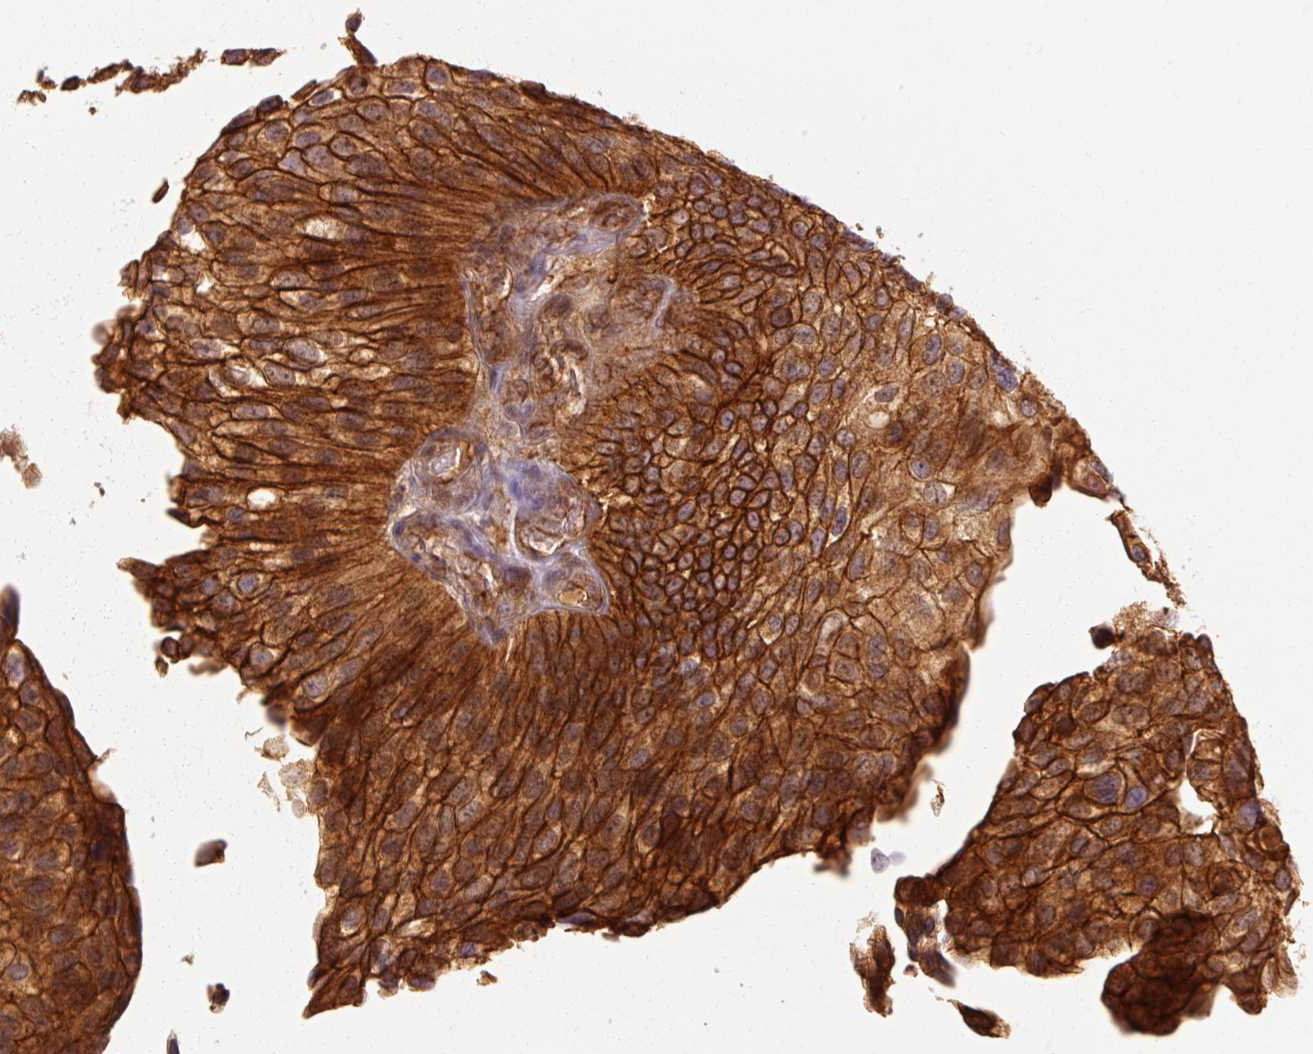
{"staining": {"intensity": "strong", "quantity": ">75%", "location": "cytoplasmic/membranous"}, "tissue": "urothelial cancer", "cell_type": "Tumor cells", "image_type": "cancer", "snomed": [{"axis": "morphology", "description": "Urothelial carcinoma, NOS"}, {"axis": "topography", "description": "Urinary bladder"}], "caption": "An IHC histopathology image of tumor tissue is shown. Protein staining in brown highlights strong cytoplasmic/membranous positivity in urothelial cancer within tumor cells.", "gene": "CTNNA1", "patient": {"sex": "male", "age": 87}}